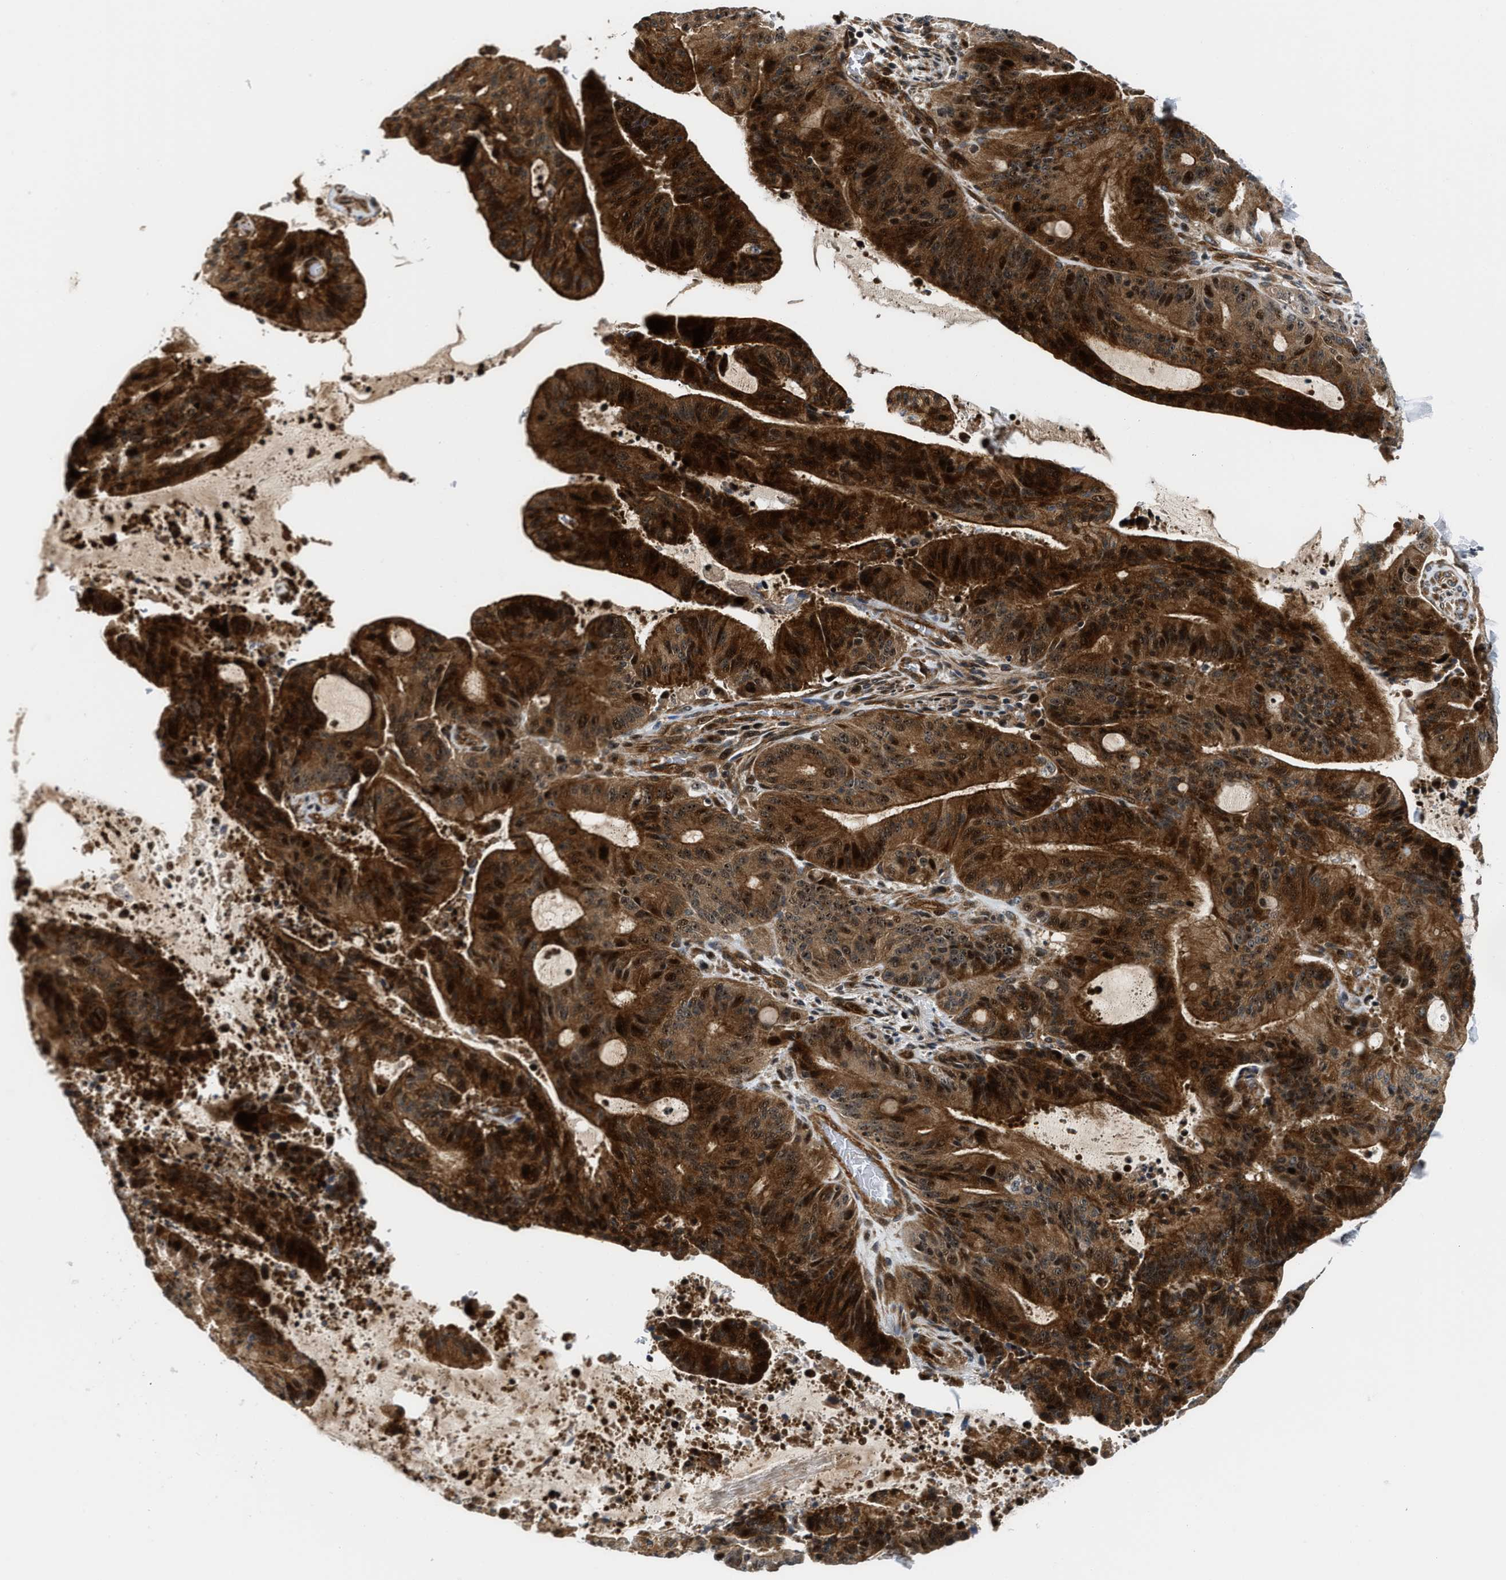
{"staining": {"intensity": "strong", "quantity": ">75%", "location": "cytoplasmic/membranous,nuclear"}, "tissue": "liver cancer", "cell_type": "Tumor cells", "image_type": "cancer", "snomed": [{"axis": "morphology", "description": "Normal tissue, NOS"}, {"axis": "morphology", "description": "Cholangiocarcinoma"}, {"axis": "topography", "description": "Liver"}, {"axis": "topography", "description": "Peripheral nerve tissue"}], "caption": "The image reveals immunohistochemical staining of liver cholangiocarcinoma. There is strong cytoplasmic/membranous and nuclear staining is present in approximately >75% of tumor cells. Nuclei are stained in blue.", "gene": "ALDH3A2", "patient": {"sex": "female", "age": 73}}